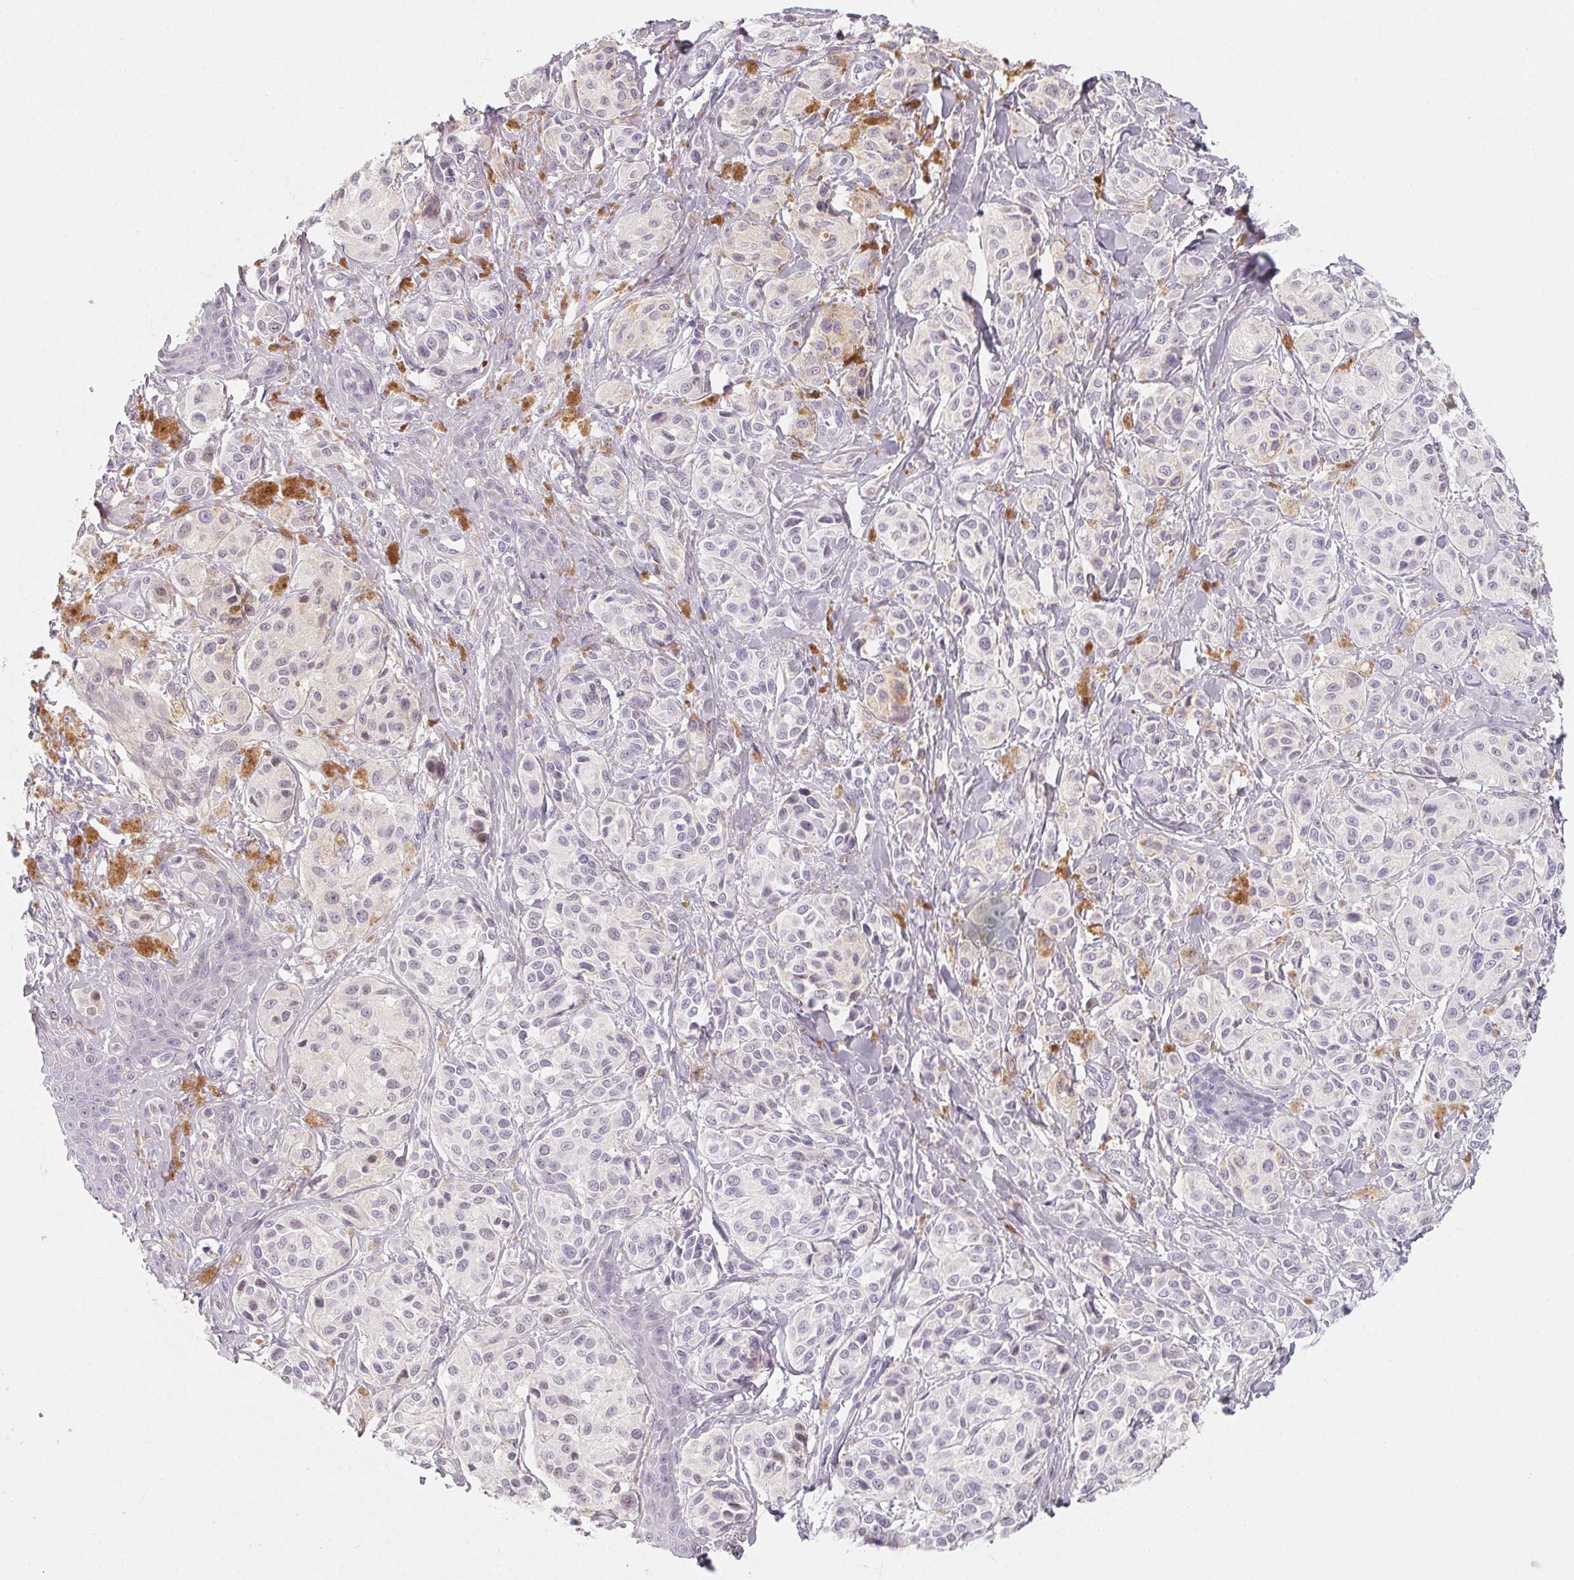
{"staining": {"intensity": "negative", "quantity": "none", "location": "none"}, "tissue": "melanoma", "cell_type": "Tumor cells", "image_type": "cancer", "snomed": [{"axis": "morphology", "description": "Malignant melanoma, NOS"}, {"axis": "topography", "description": "Skin"}], "caption": "Immunohistochemistry histopathology image of neoplastic tissue: human malignant melanoma stained with DAB (3,3'-diaminobenzidine) displays no significant protein positivity in tumor cells.", "gene": "SH3GL2", "patient": {"sex": "female", "age": 80}}